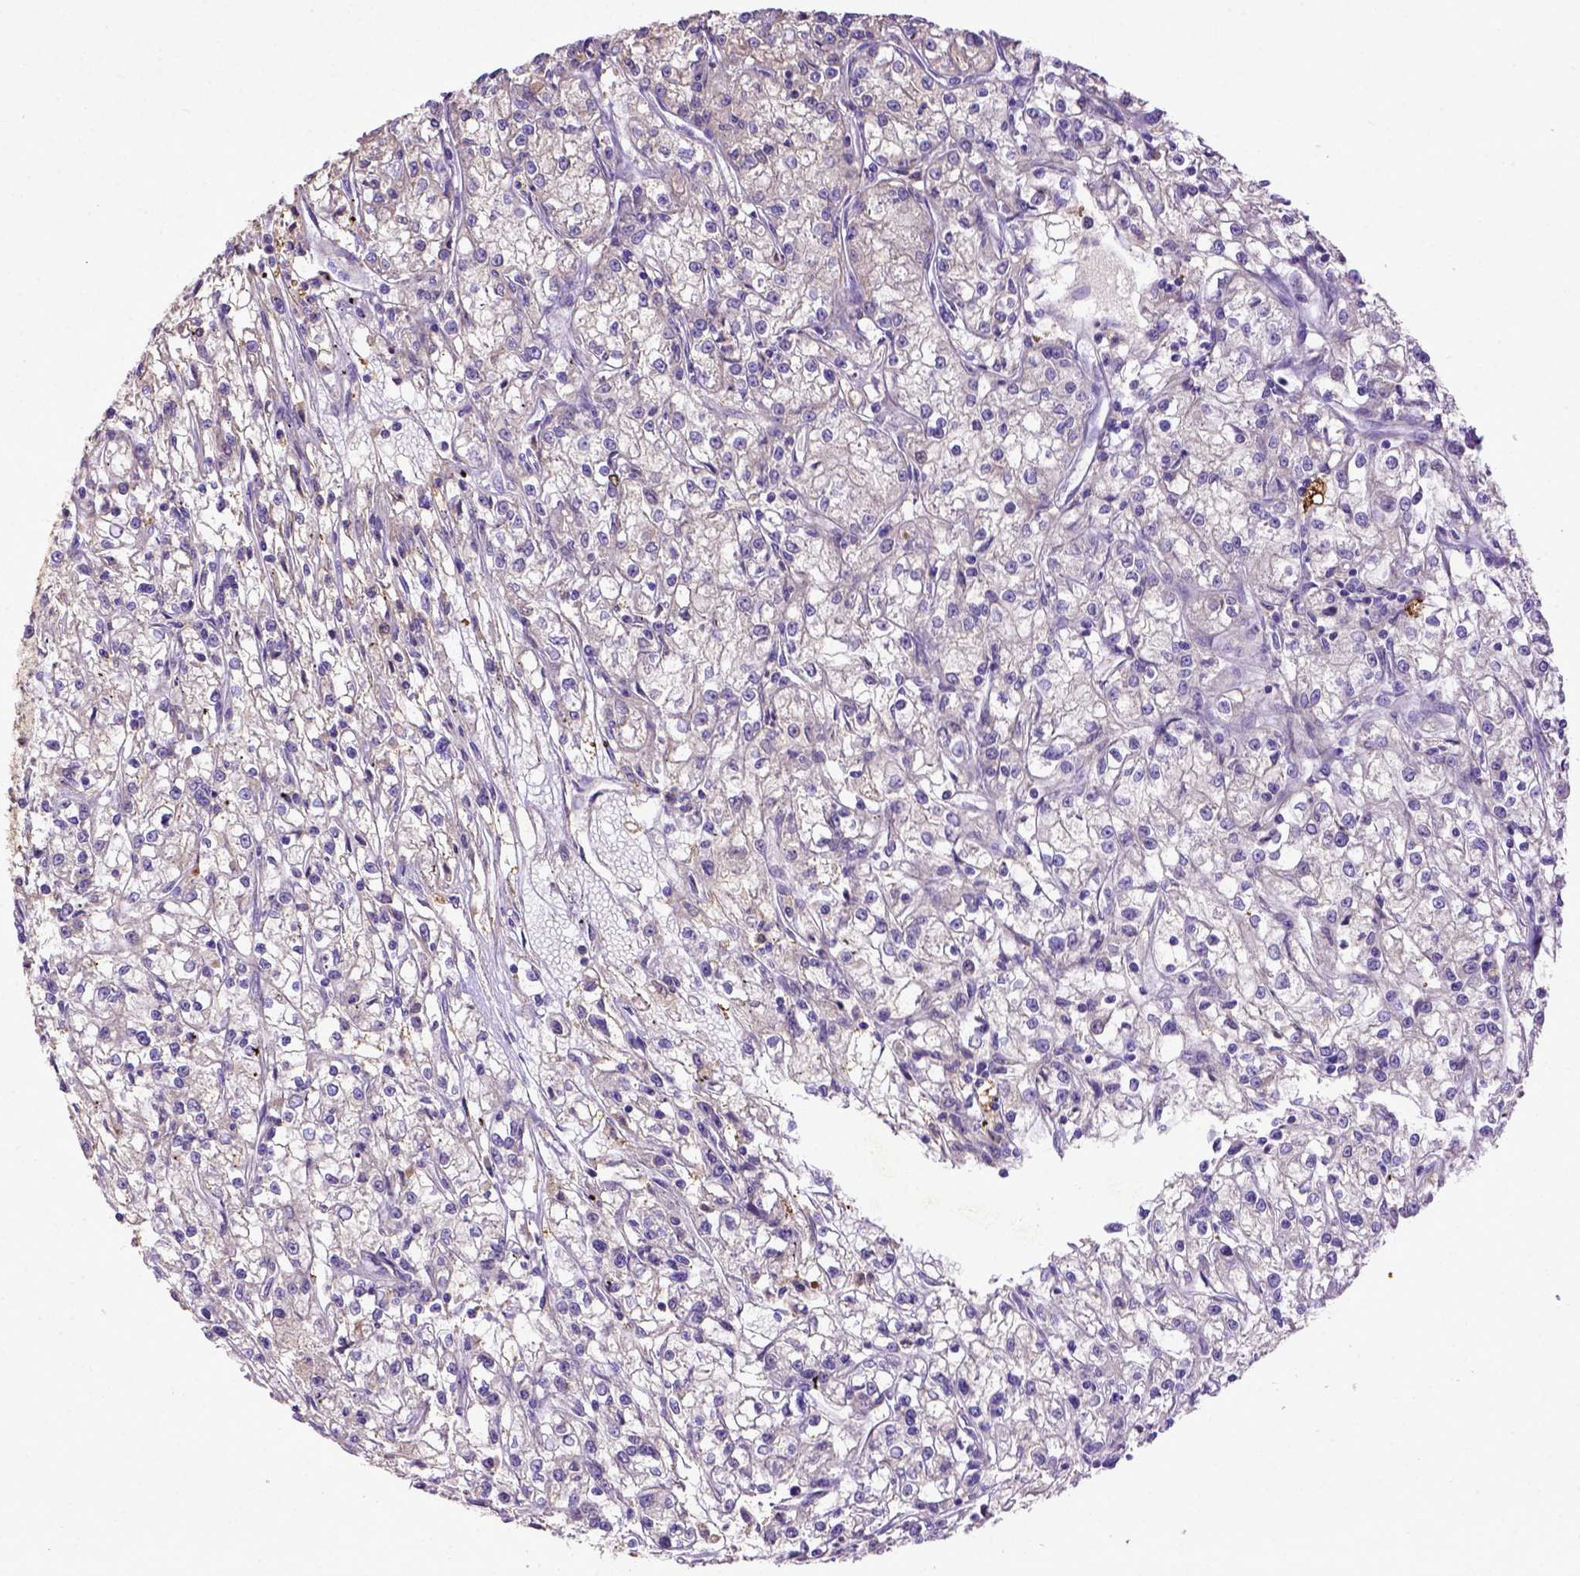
{"staining": {"intensity": "weak", "quantity": "25%-75%", "location": "cytoplasmic/membranous"}, "tissue": "renal cancer", "cell_type": "Tumor cells", "image_type": "cancer", "snomed": [{"axis": "morphology", "description": "Adenocarcinoma, NOS"}, {"axis": "topography", "description": "Kidney"}], "caption": "Immunohistochemical staining of renal cancer reveals weak cytoplasmic/membranous protein expression in approximately 25%-75% of tumor cells. (Brightfield microscopy of DAB IHC at high magnification).", "gene": "DEPDC1B", "patient": {"sex": "female", "age": 59}}